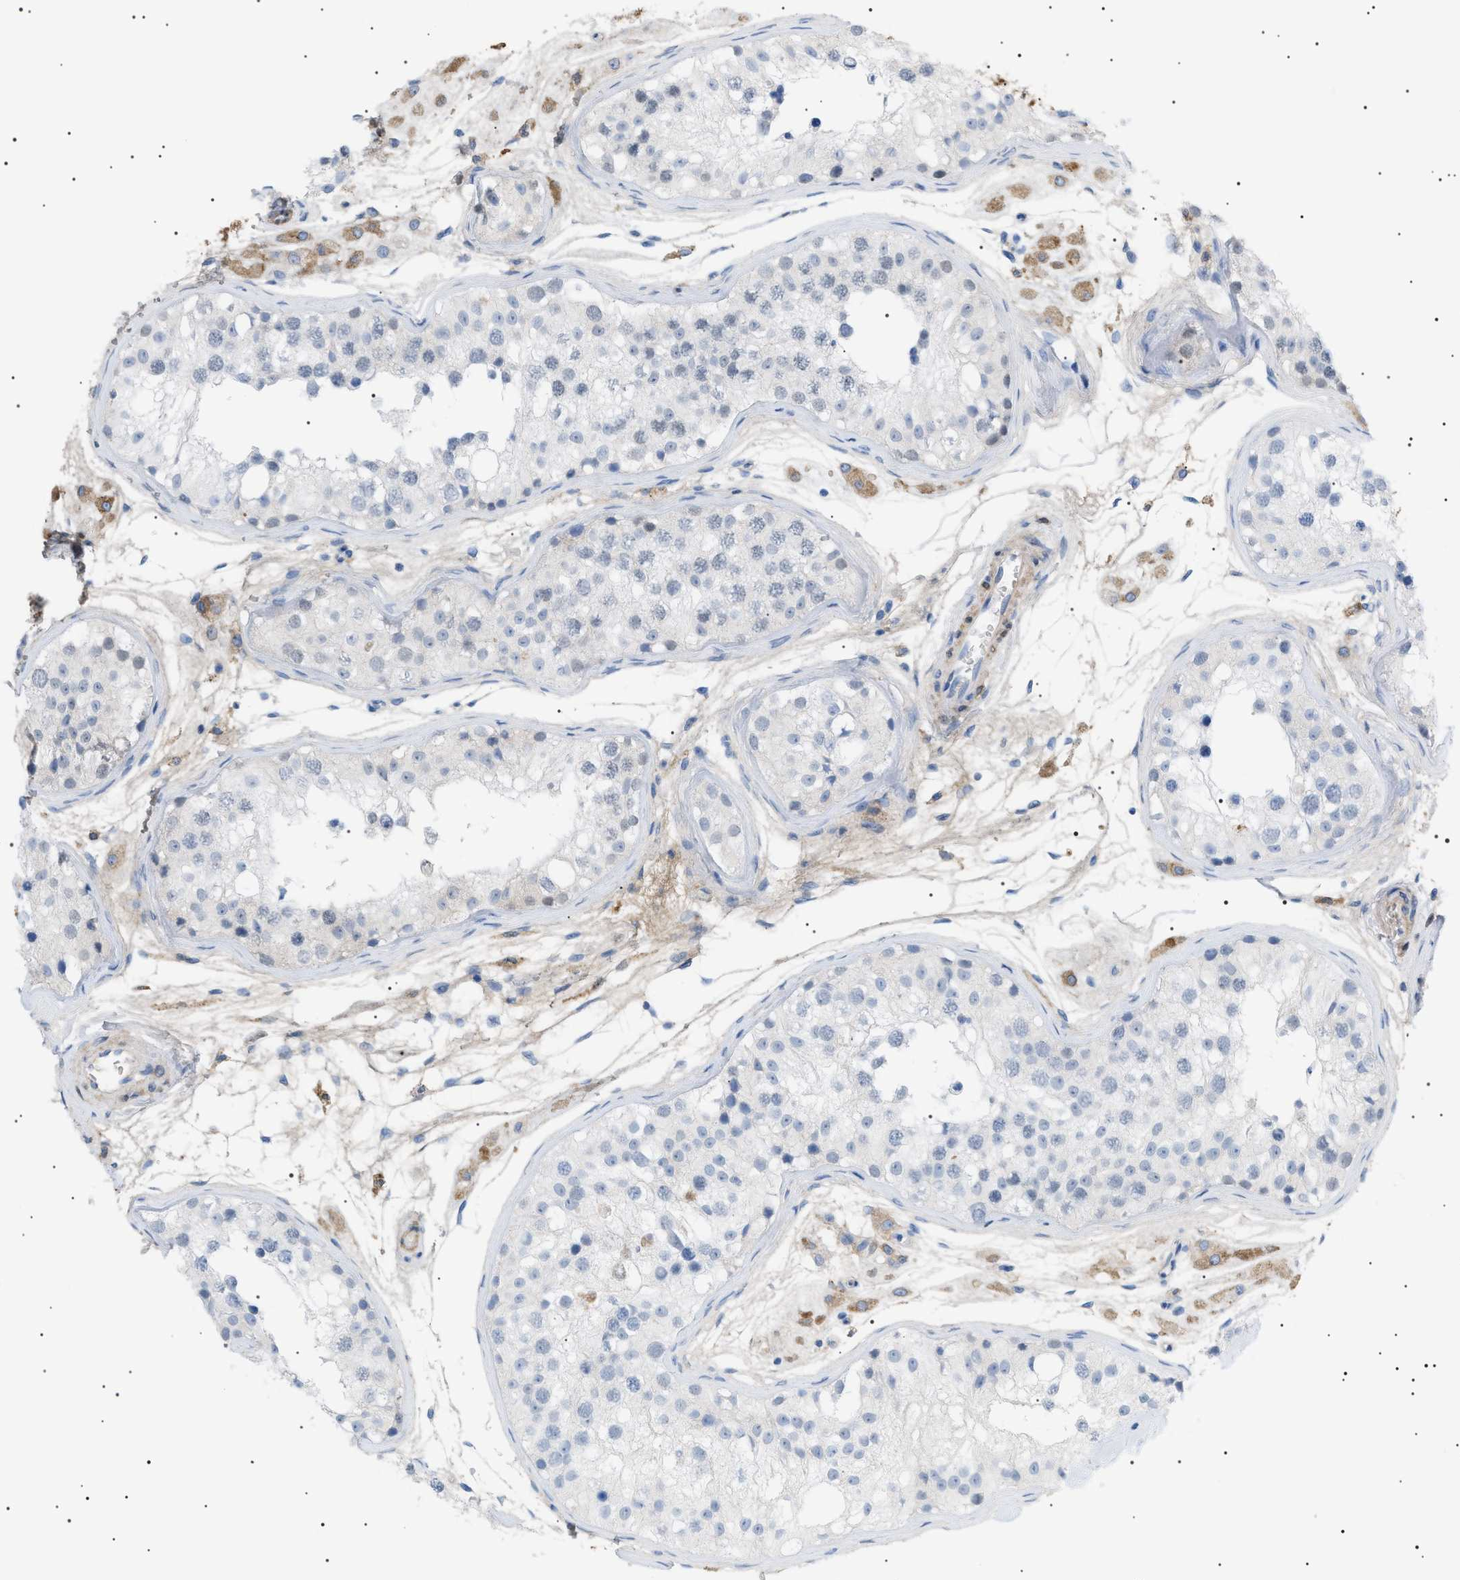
{"staining": {"intensity": "negative", "quantity": "none", "location": "none"}, "tissue": "testis", "cell_type": "Cells in seminiferous ducts", "image_type": "normal", "snomed": [{"axis": "morphology", "description": "Normal tissue, NOS"}, {"axis": "morphology", "description": "Adenocarcinoma, metastatic, NOS"}, {"axis": "topography", "description": "Testis"}], "caption": "Immunohistochemistry of benign testis exhibits no expression in cells in seminiferous ducts.", "gene": "LPA", "patient": {"sex": "male", "age": 26}}